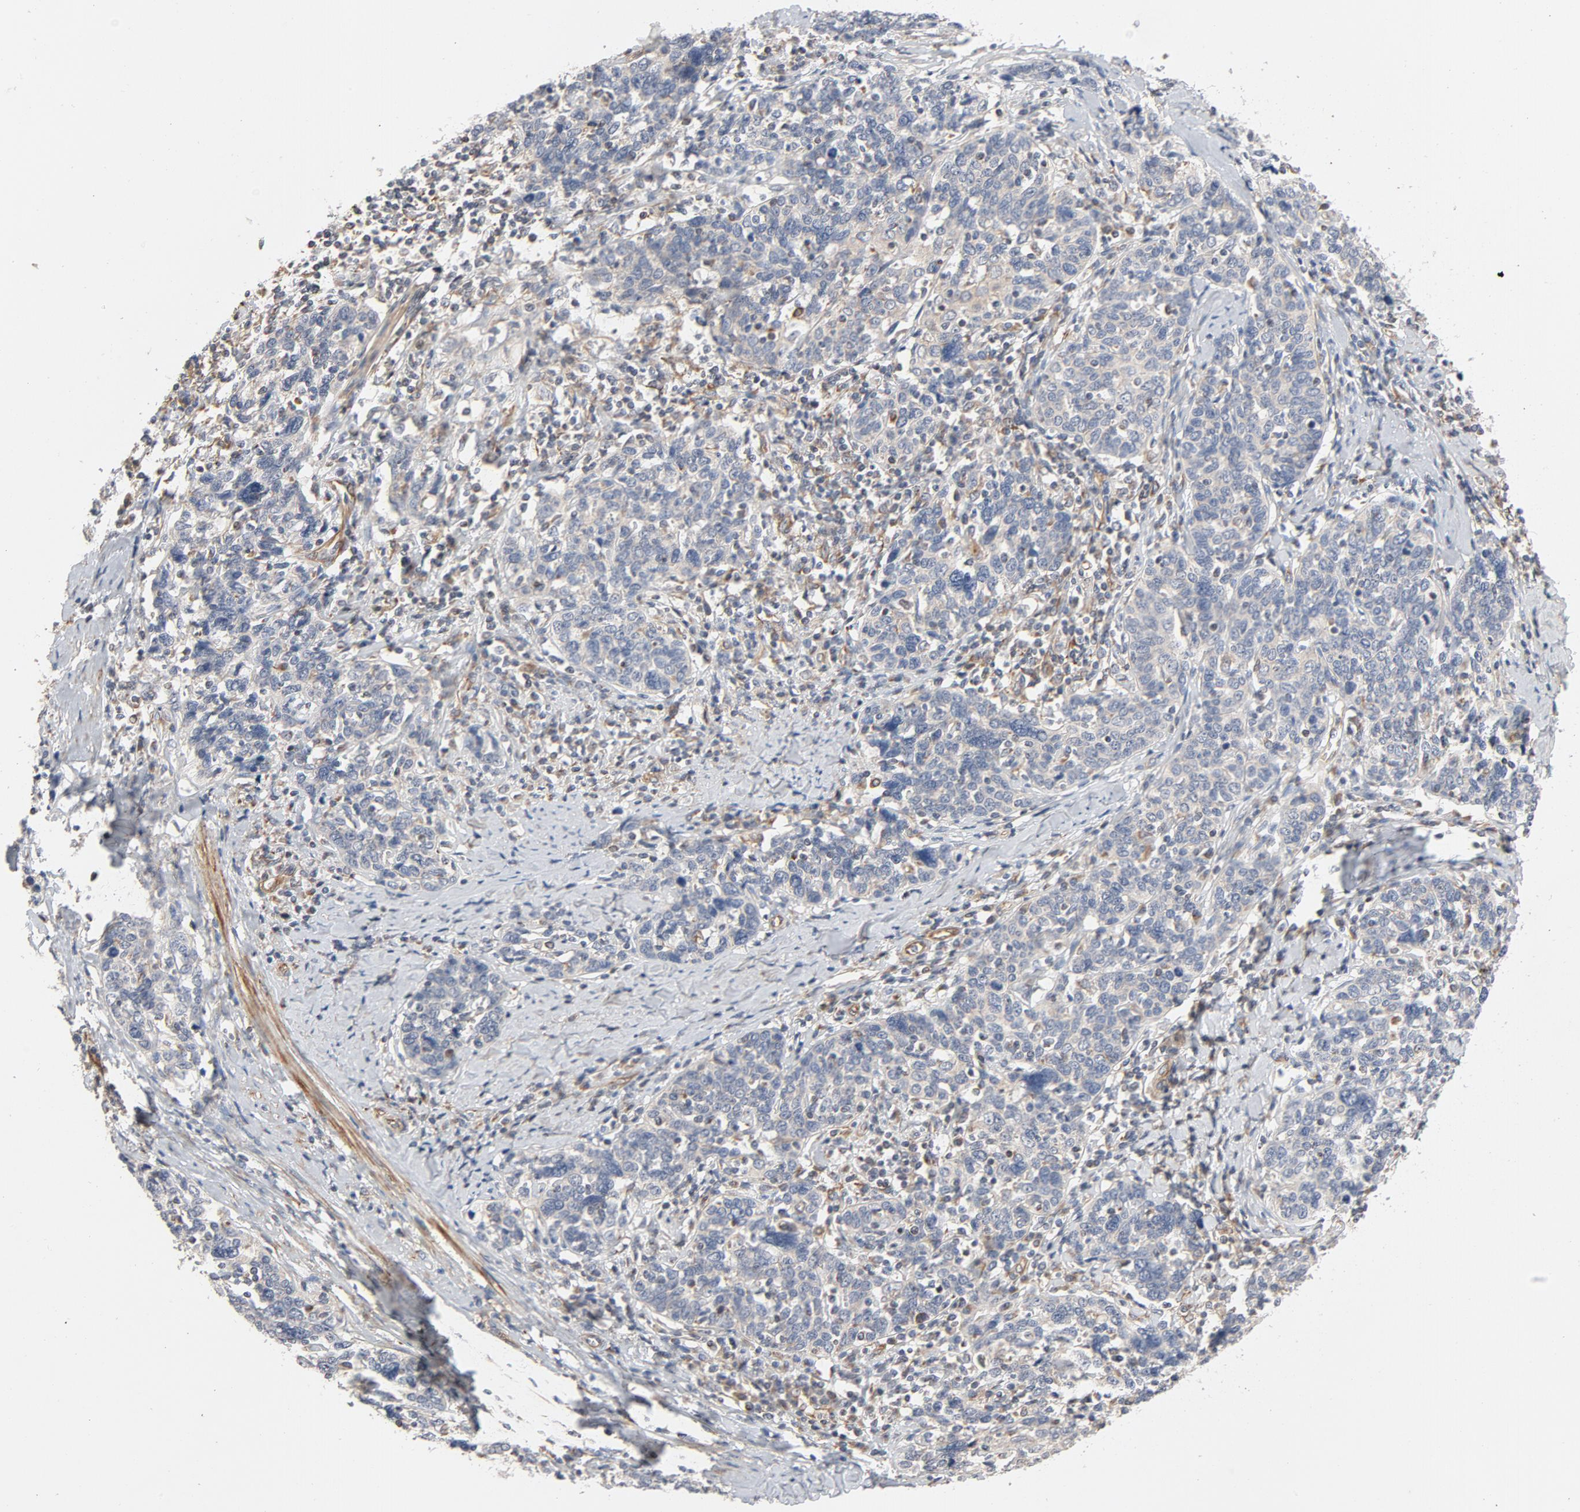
{"staining": {"intensity": "weak", "quantity": "<25%", "location": "cytoplasmic/membranous"}, "tissue": "cervical cancer", "cell_type": "Tumor cells", "image_type": "cancer", "snomed": [{"axis": "morphology", "description": "Squamous cell carcinoma, NOS"}, {"axis": "topography", "description": "Cervix"}], "caption": "Cervical cancer was stained to show a protein in brown. There is no significant positivity in tumor cells.", "gene": "TRIOBP", "patient": {"sex": "female", "age": 41}}